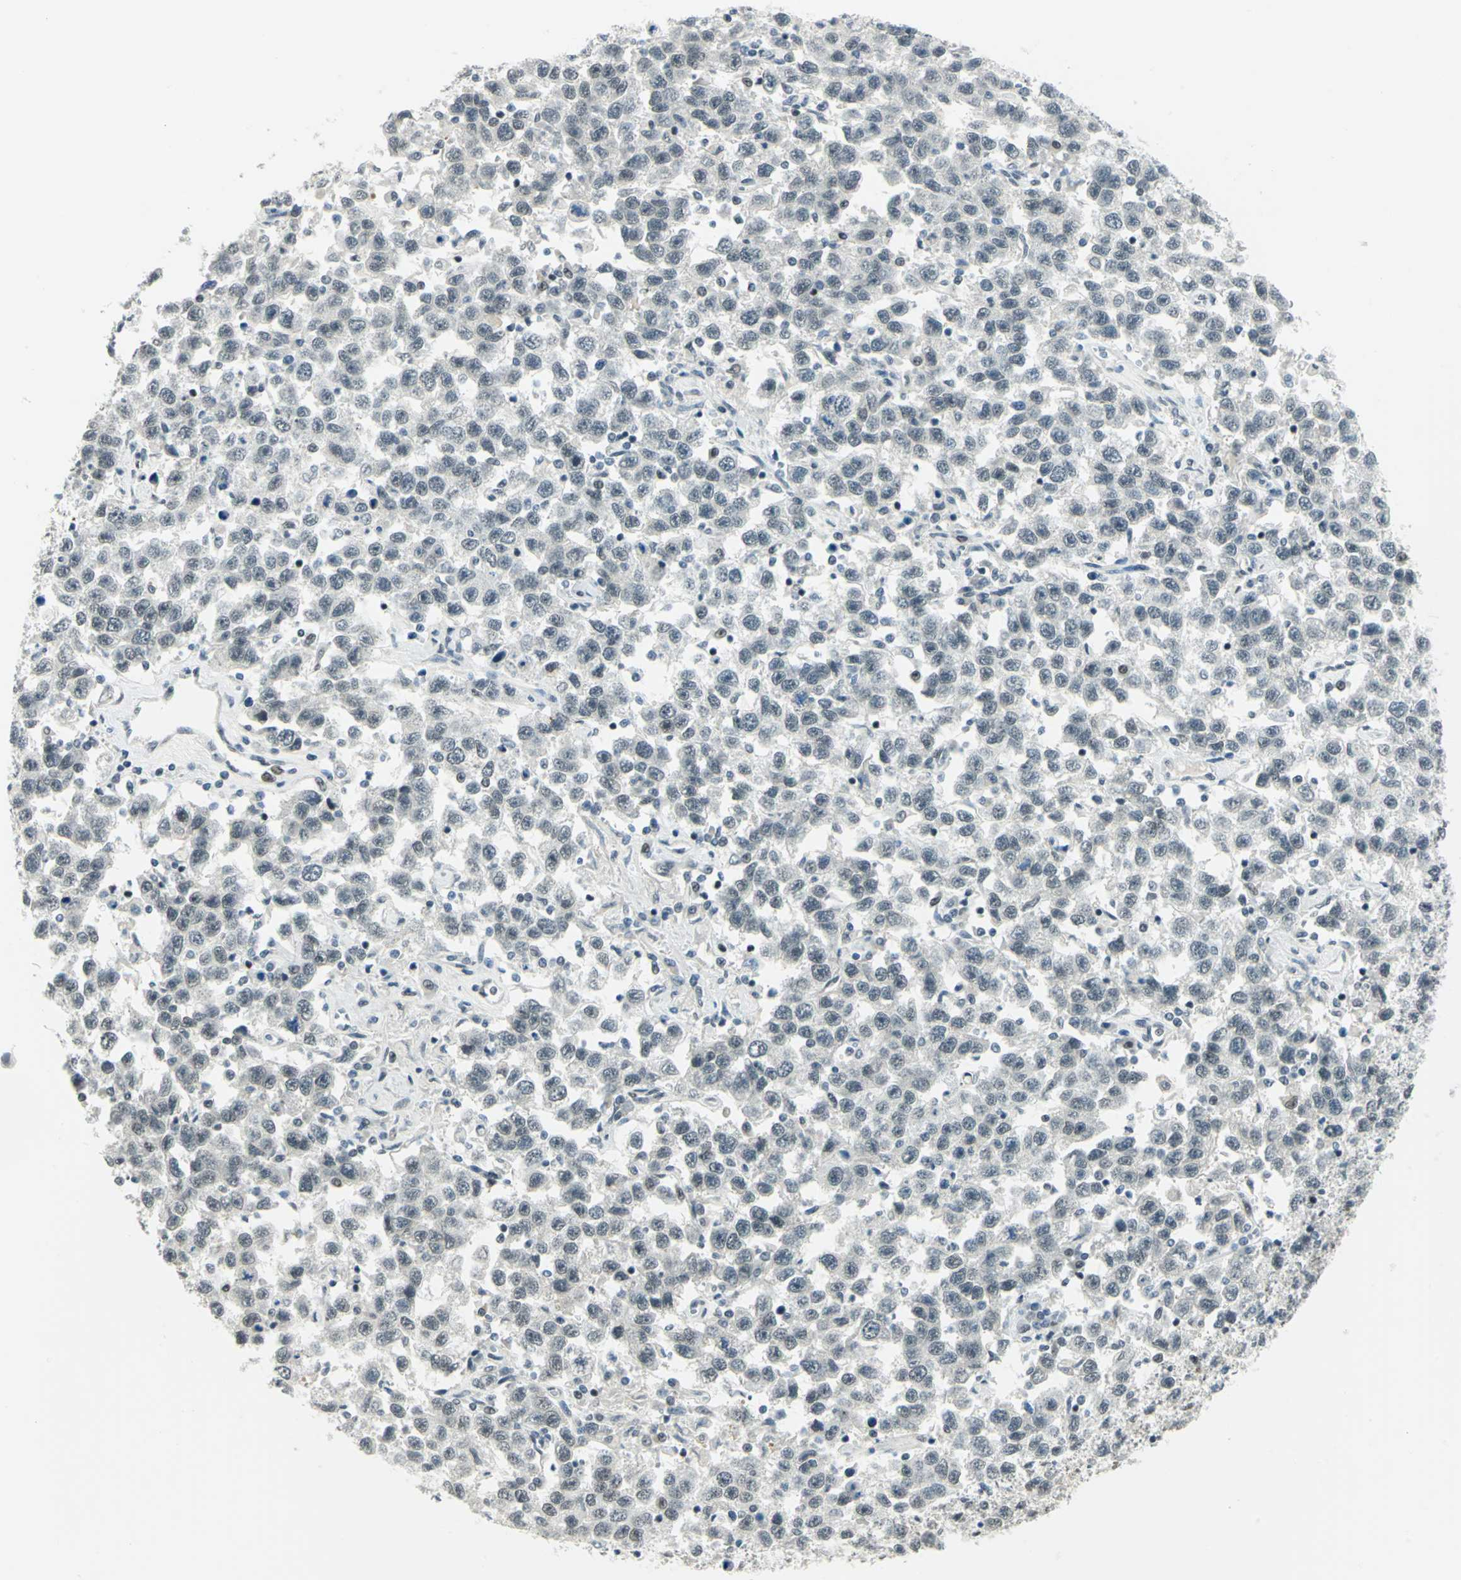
{"staining": {"intensity": "moderate", "quantity": "25%-75%", "location": "nuclear"}, "tissue": "testis cancer", "cell_type": "Tumor cells", "image_type": "cancer", "snomed": [{"axis": "morphology", "description": "Seminoma, NOS"}, {"axis": "topography", "description": "Testis"}], "caption": "A medium amount of moderate nuclear expression is identified in about 25%-75% of tumor cells in testis seminoma tissue. The staining was performed using DAB (3,3'-diaminobenzidine), with brown indicating positive protein expression. Nuclei are stained blue with hematoxylin.", "gene": "MTMR10", "patient": {"sex": "male", "age": 41}}